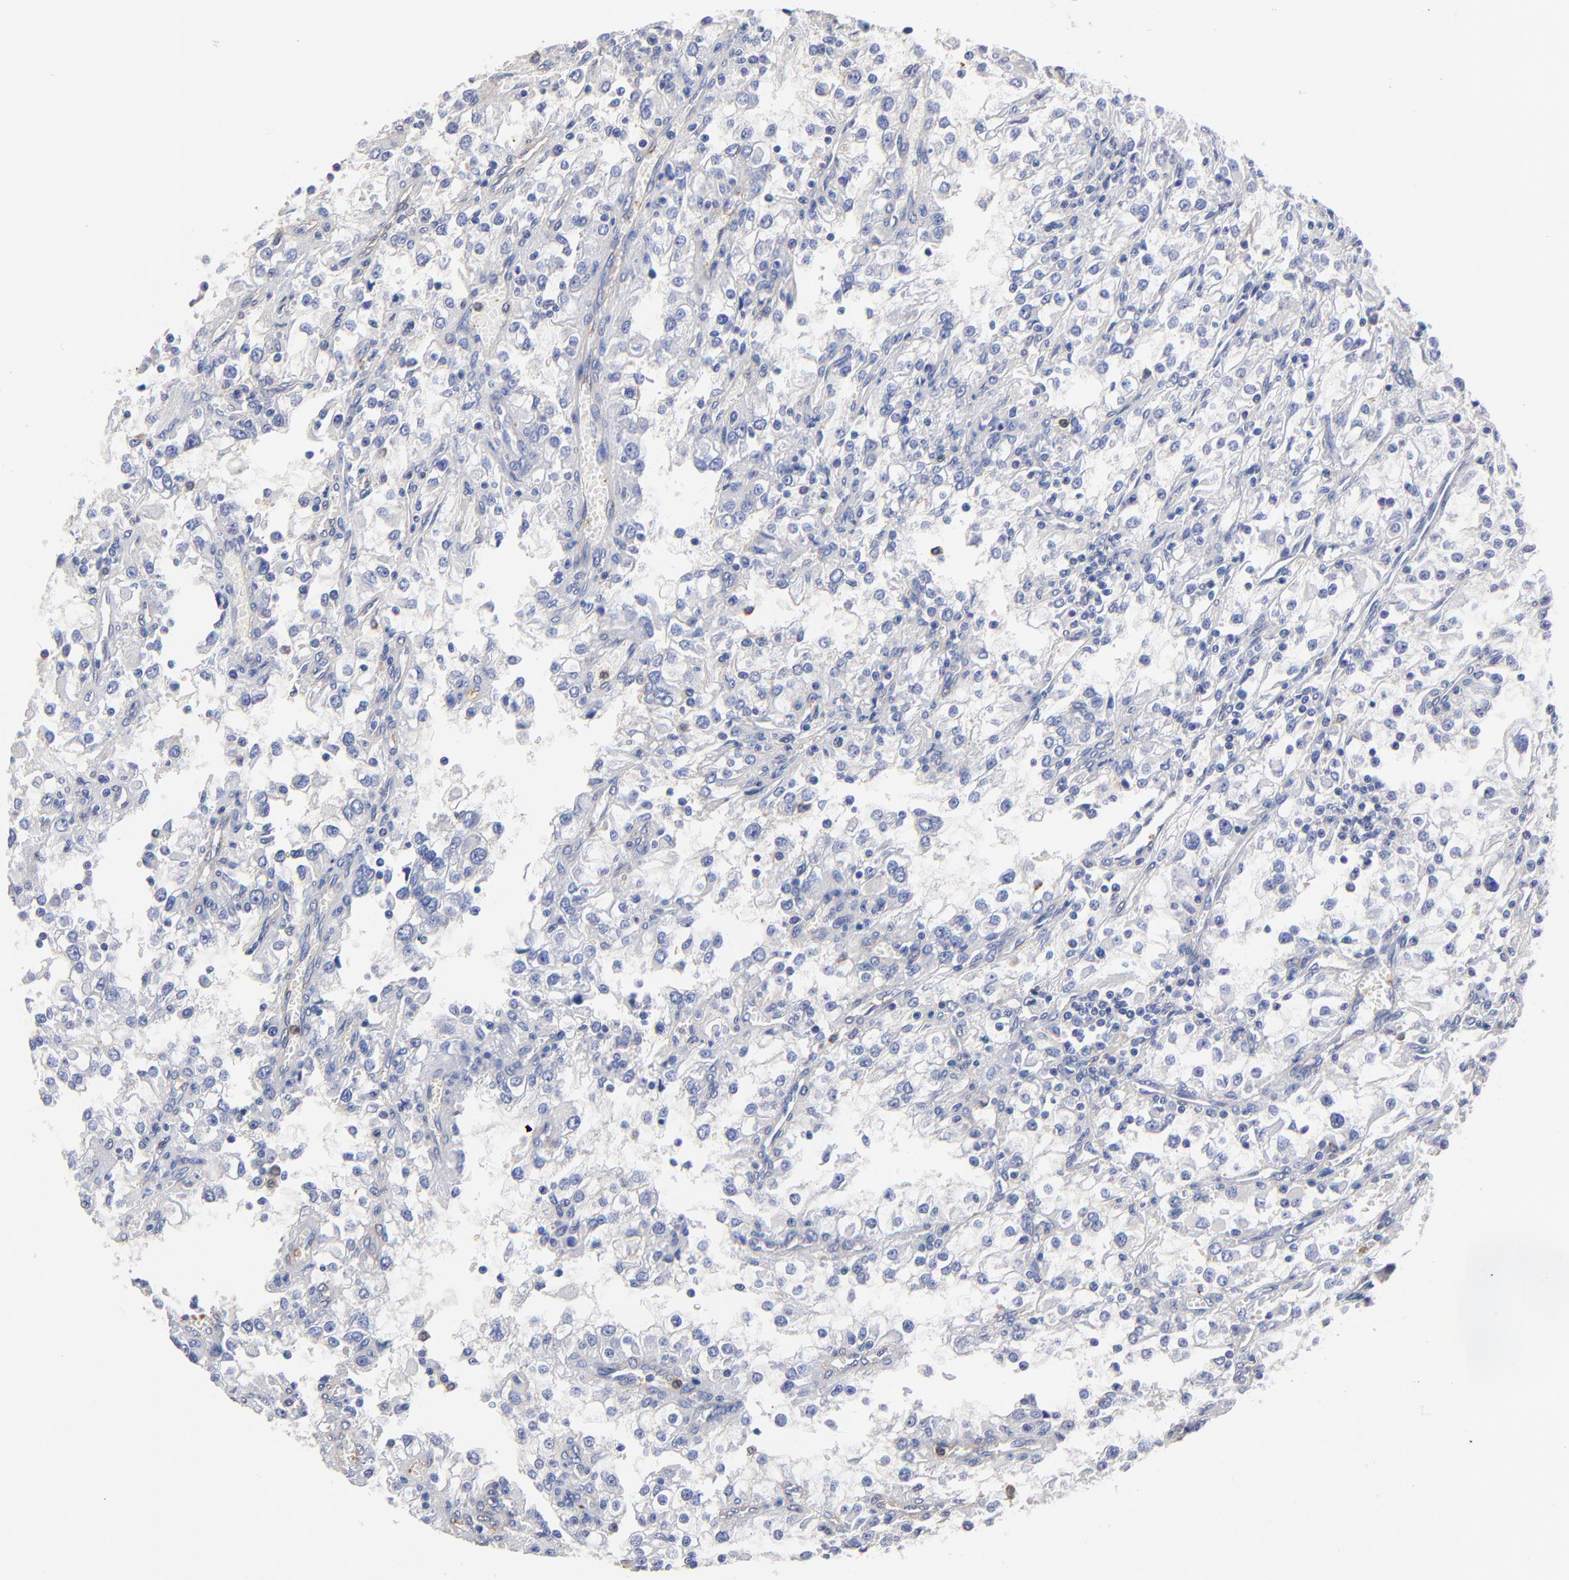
{"staining": {"intensity": "negative", "quantity": "none", "location": "none"}, "tissue": "renal cancer", "cell_type": "Tumor cells", "image_type": "cancer", "snomed": [{"axis": "morphology", "description": "Adenocarcinoma, NOS"}, {"axis": "topography", "description": "Kidney"}], "caption": "Protein analysis of renal adenocarcinoma reveals no significant staining in tumor cells.", "gene": "TAGLN2", "patient": {"sex": "female", "age": 52}}